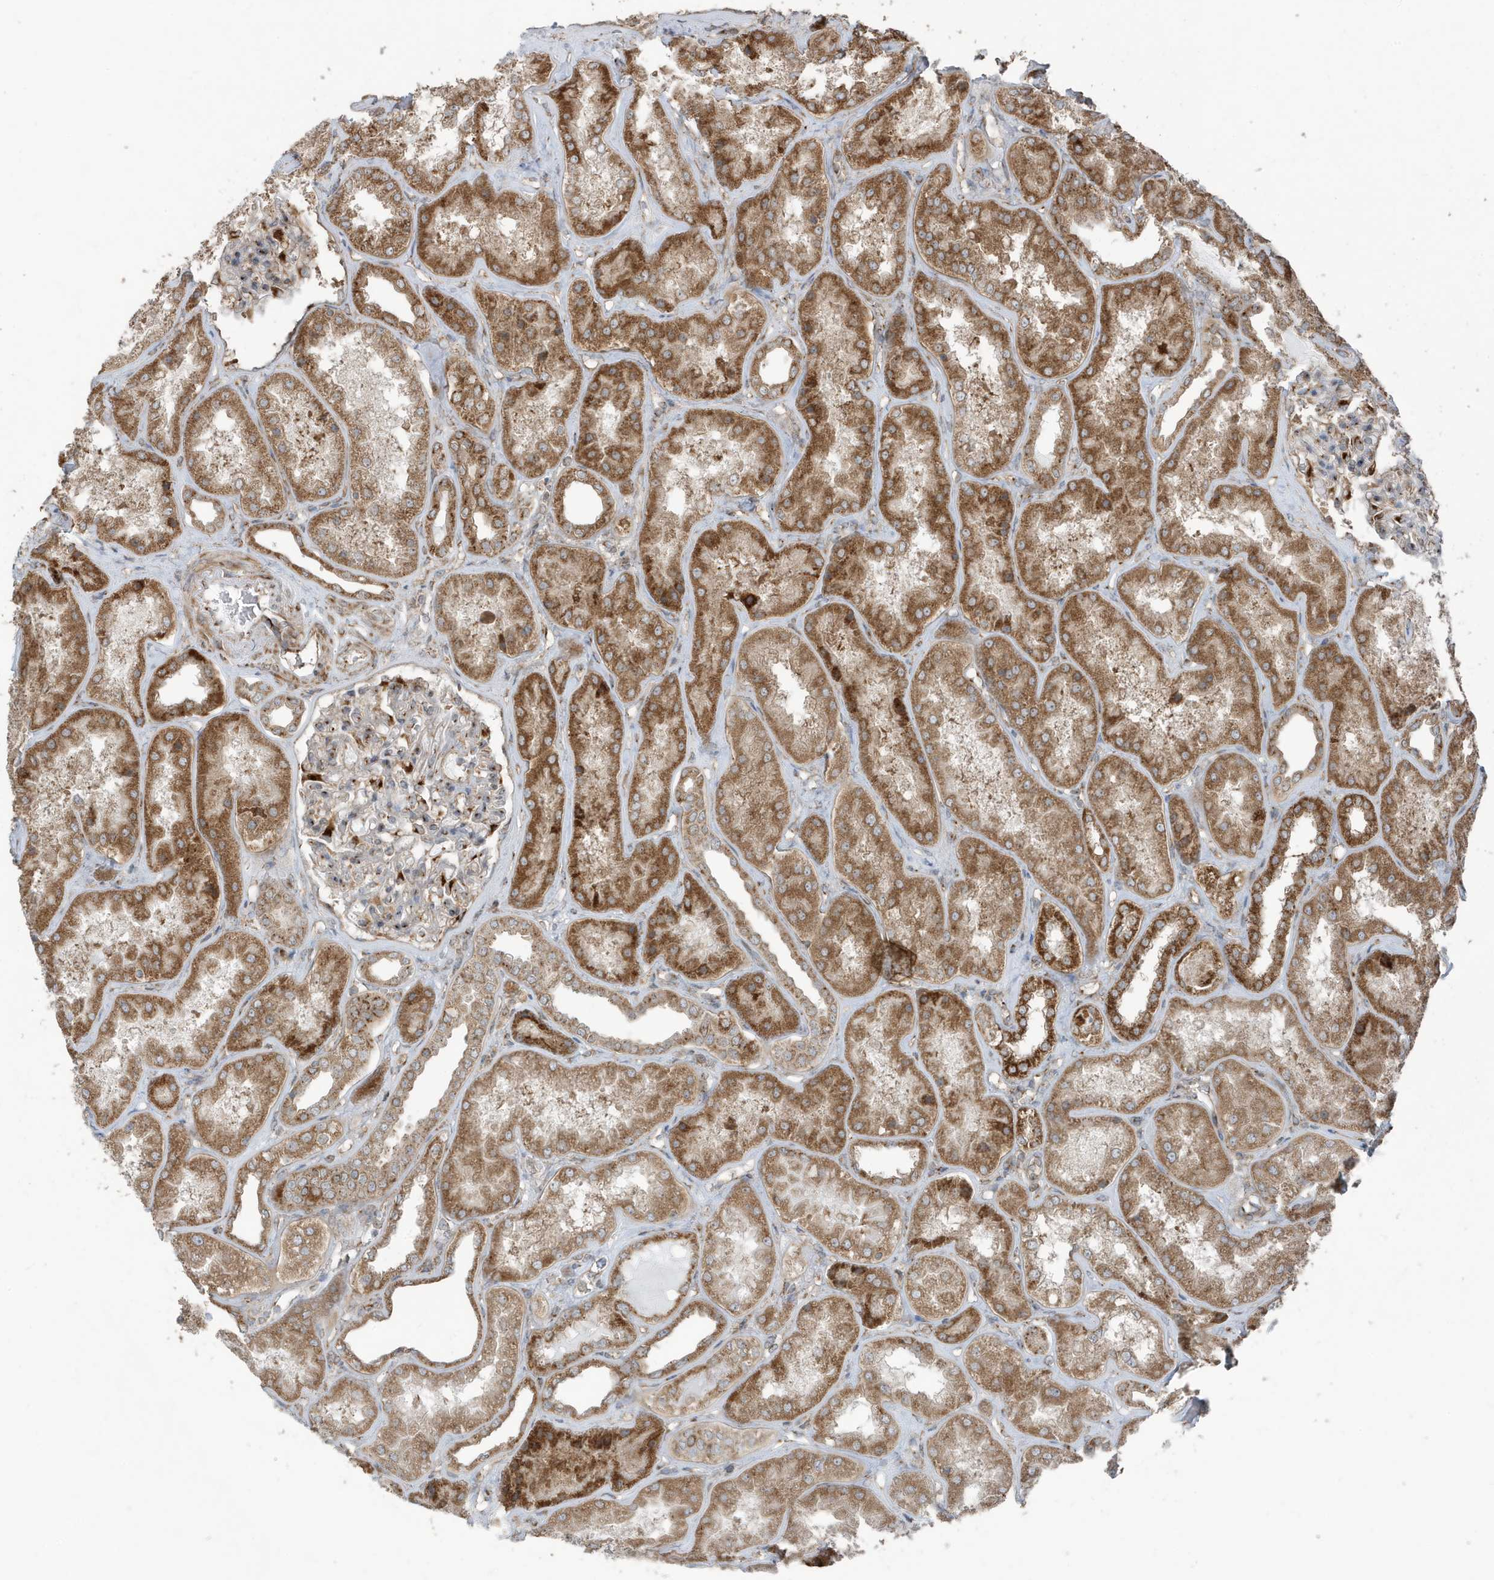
{"staining": {"intensity": "moderate", "quantity": "25%-75%", "location": "cytoplasmic/membranous"}, "tissue": "kidney", "cell_type": "Cells in glomeruli", "image_type": "normal", "snomed": [{"axis": "morphology", "description": "Normal tissue, NOS"}, {"axis": "topography", "description": "Kidney"}], "caption": "A brown stain highlights moderate cytoplasmic/membranous positivity of a protein in cells in glomeruli of benign kidney. Nuclei are stained in blue.", "gene": "GOLGA4", "patient": {"sex": "female", "age": 56}}